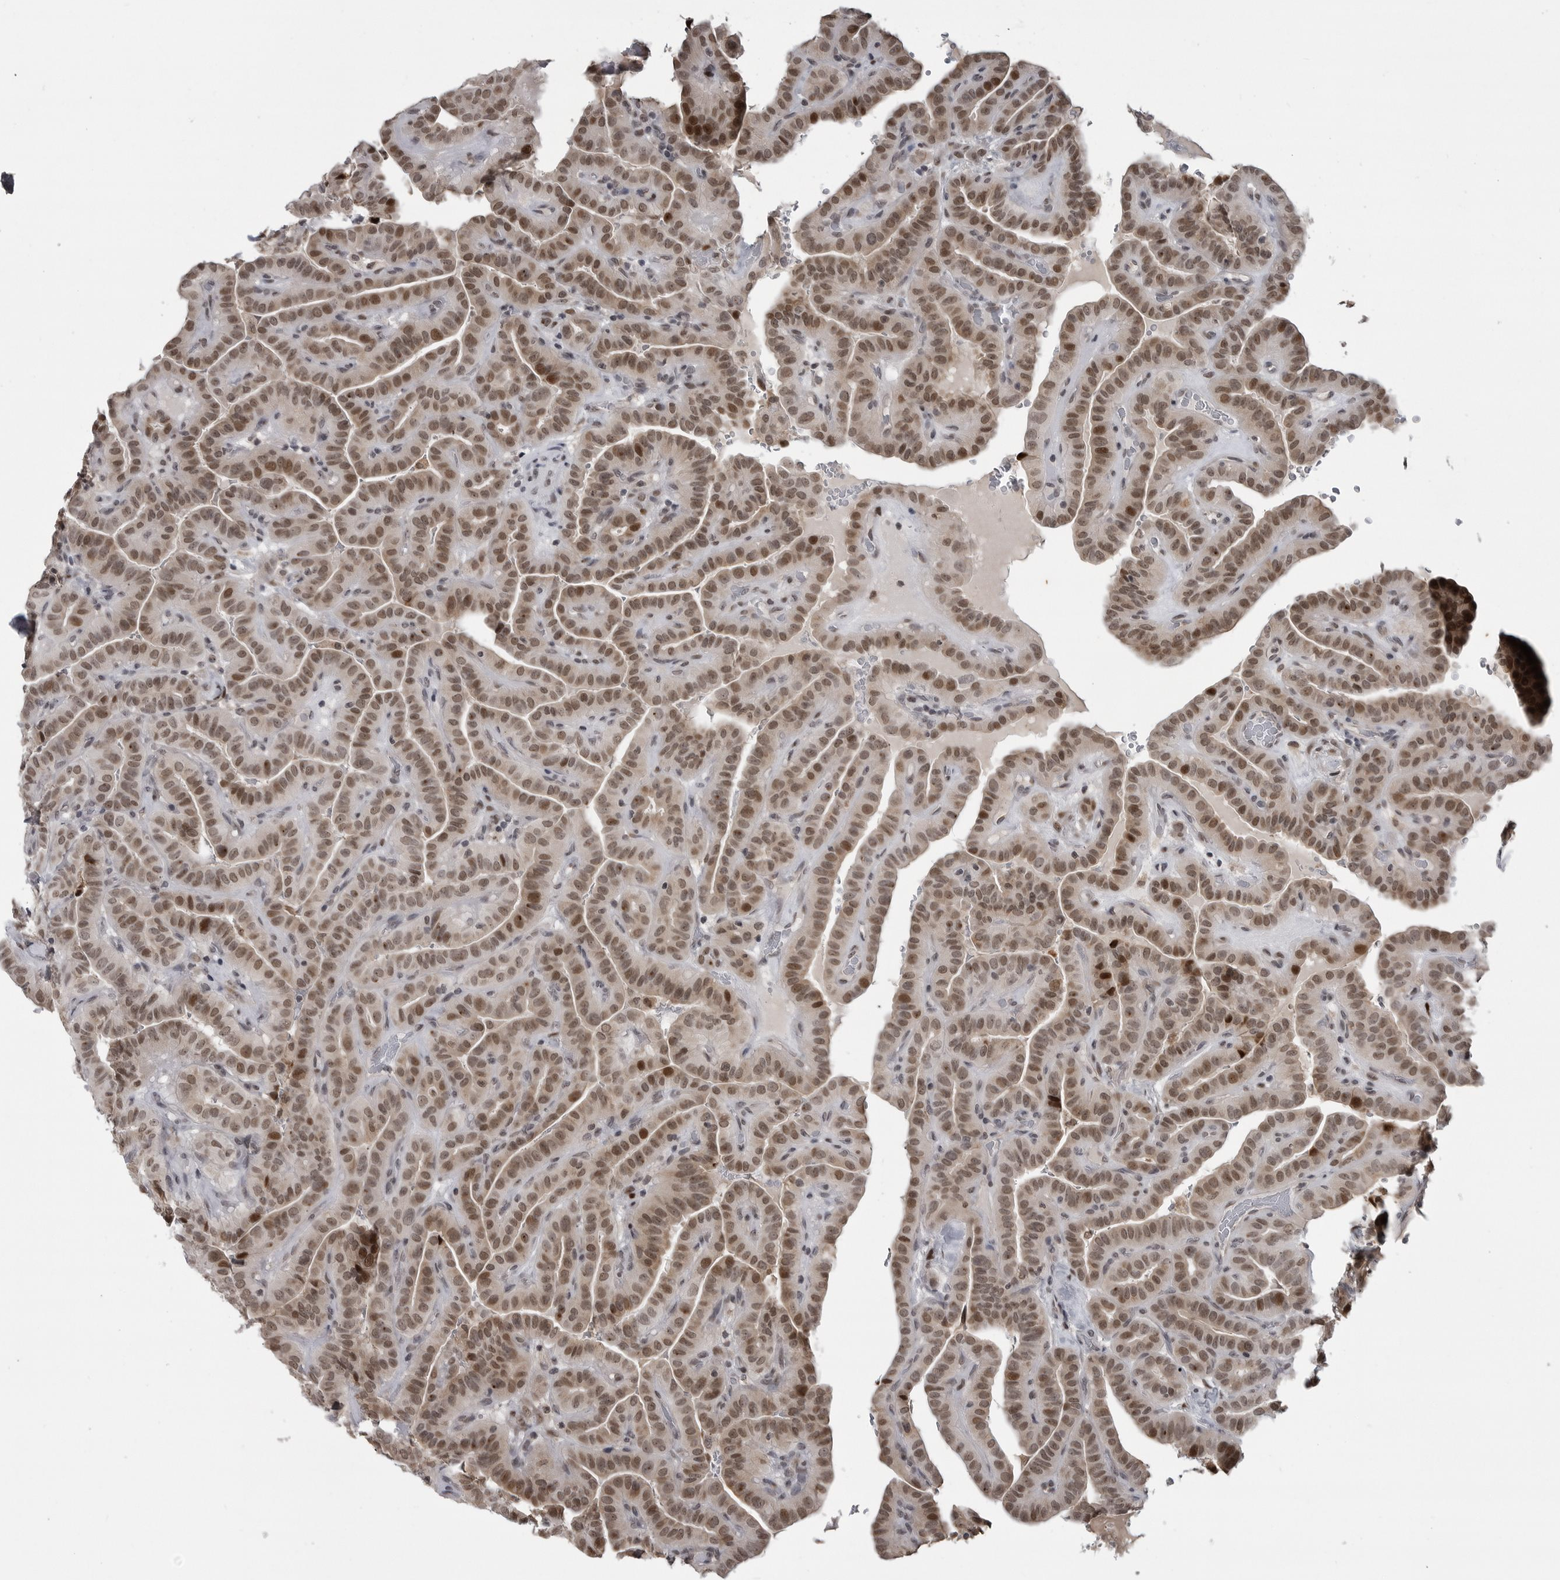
{"staining": {"intensity": "moderate", "quantity": ">75%", "location": "nuclear"}, "tissue": "thyroid cancer", "cell_type": "Tumor cells", "image_type": "cancer", "snomed": [{"axis": "morphology", "description": "Papillary adenocarcinoma, NOS"}, {"axis": "topography", "description": "Thyroid gland"}], "caption": "Immunohistochemical staining of thyroid cancer (papillary adenocarcinoma) exhibits medium levels of moderate nuclear positivity in about >75% of tumor cells.", "gene": "C8orf58", "patient": {"sex": "male", "age": 77}}